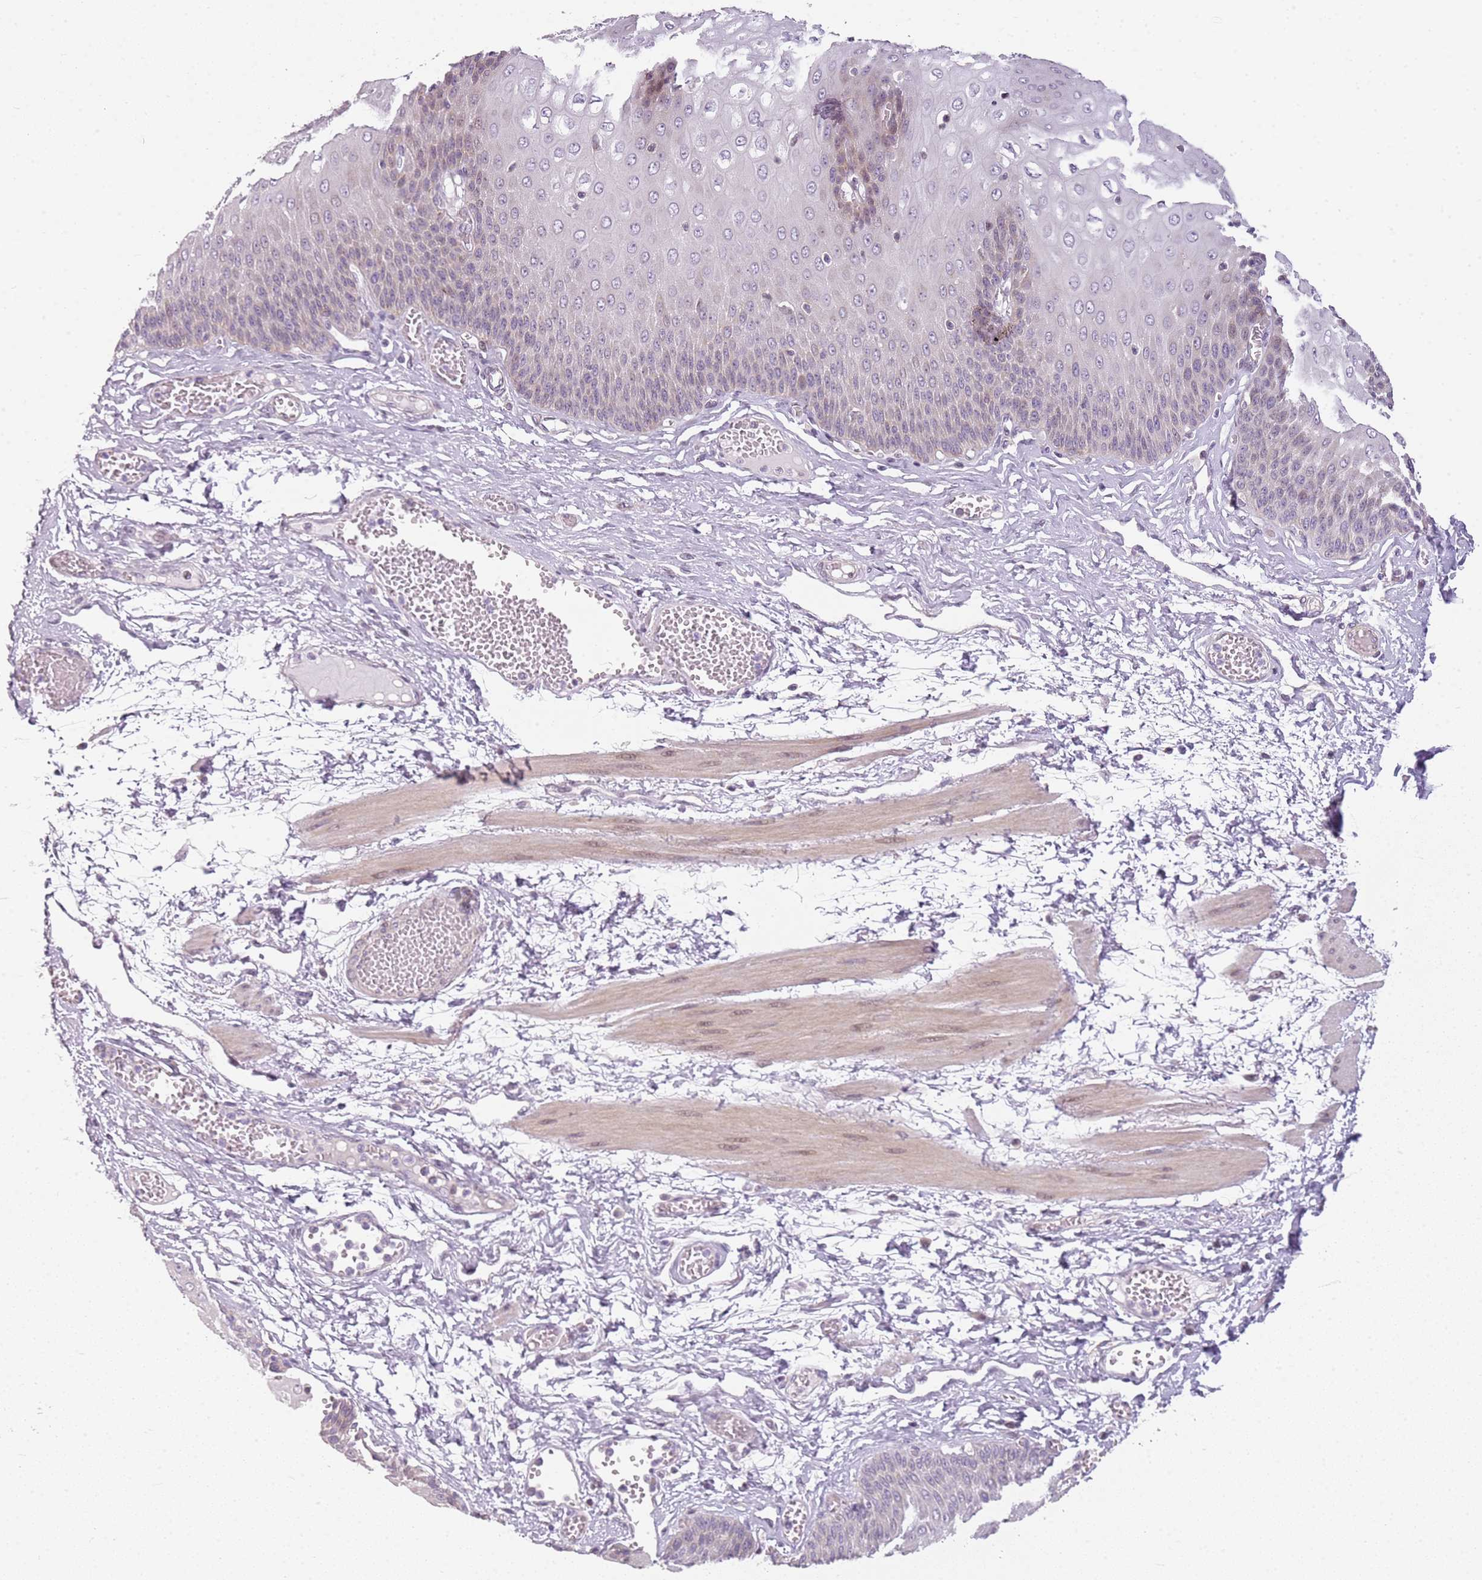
{"staining": {"intensity": "weak", "quantity": "<25%", "location": "cytoplasmic/membranous"}, "tissue": "esophagus", "cell_type": "Squamous epithelial cells", "image_type": "normal", "snomed": [{"axis": "morphology", "description": "Normal tissue, NOS"}, {"axis": "topography", "description": "Esophagus"}], "caption": "Immunohistochemical staining of unremarkable human esophagus displays no significant positivity in squamous epithelial cells. (Brightfield microscopy of DAB (3,3'-diaminobenzidine) IHC at high magnification).", "gene": "DEFB116", "patient": {"sex": "male", "age": 60}}